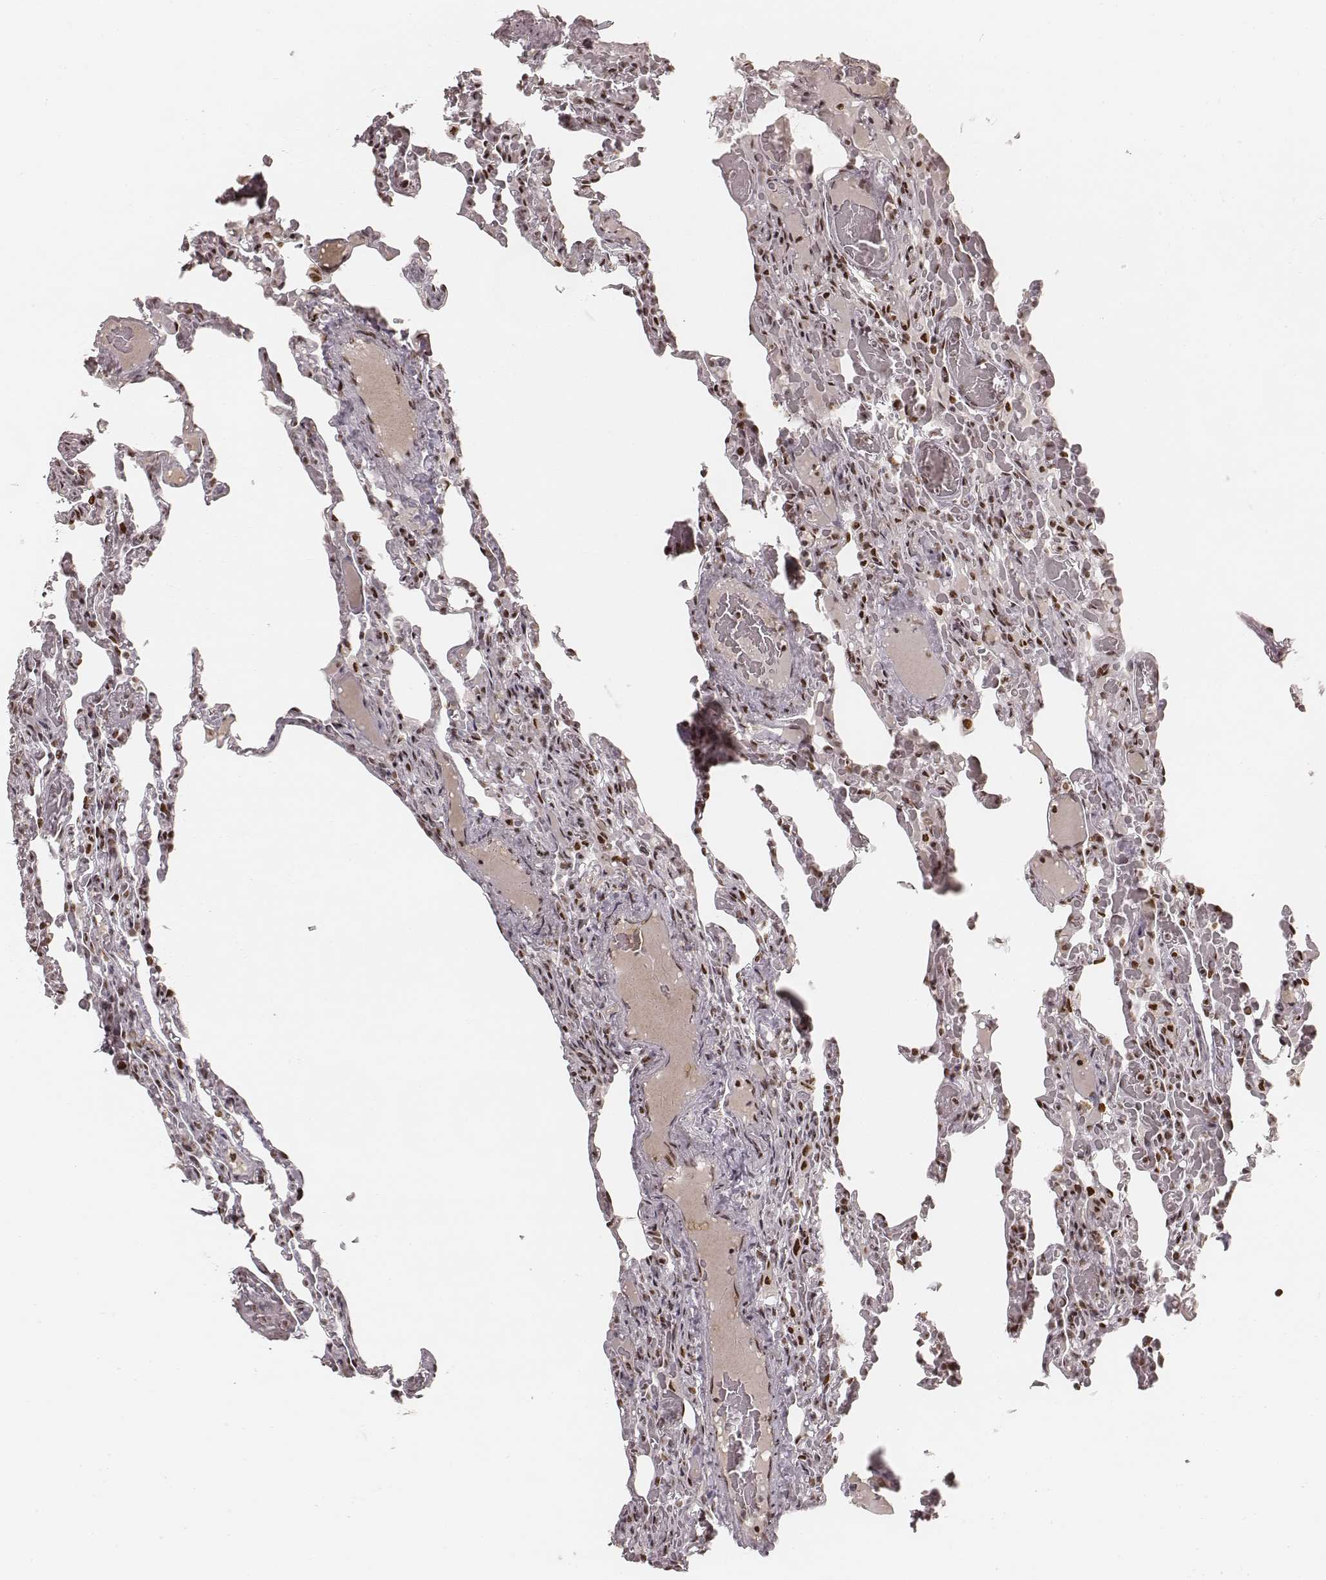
{"staining": {"intensity": "strong", "quantity": ">75%", "location": "nuclear"}, "tissue": "lung", "cell_type": "Alveolar cells", "image_type": "normal", "snomed": [{"axis": "morphology", "description": "Normal tissue, NOS"}, {"axis": "topography", "description": "Lung"}], "caption": "IHC of benign human lung displays high levels of strong nuclear expression in about >75% of alveolar cells.", "gene": "HNRNPC", "patient": {"sex": "female", "age": 43}}